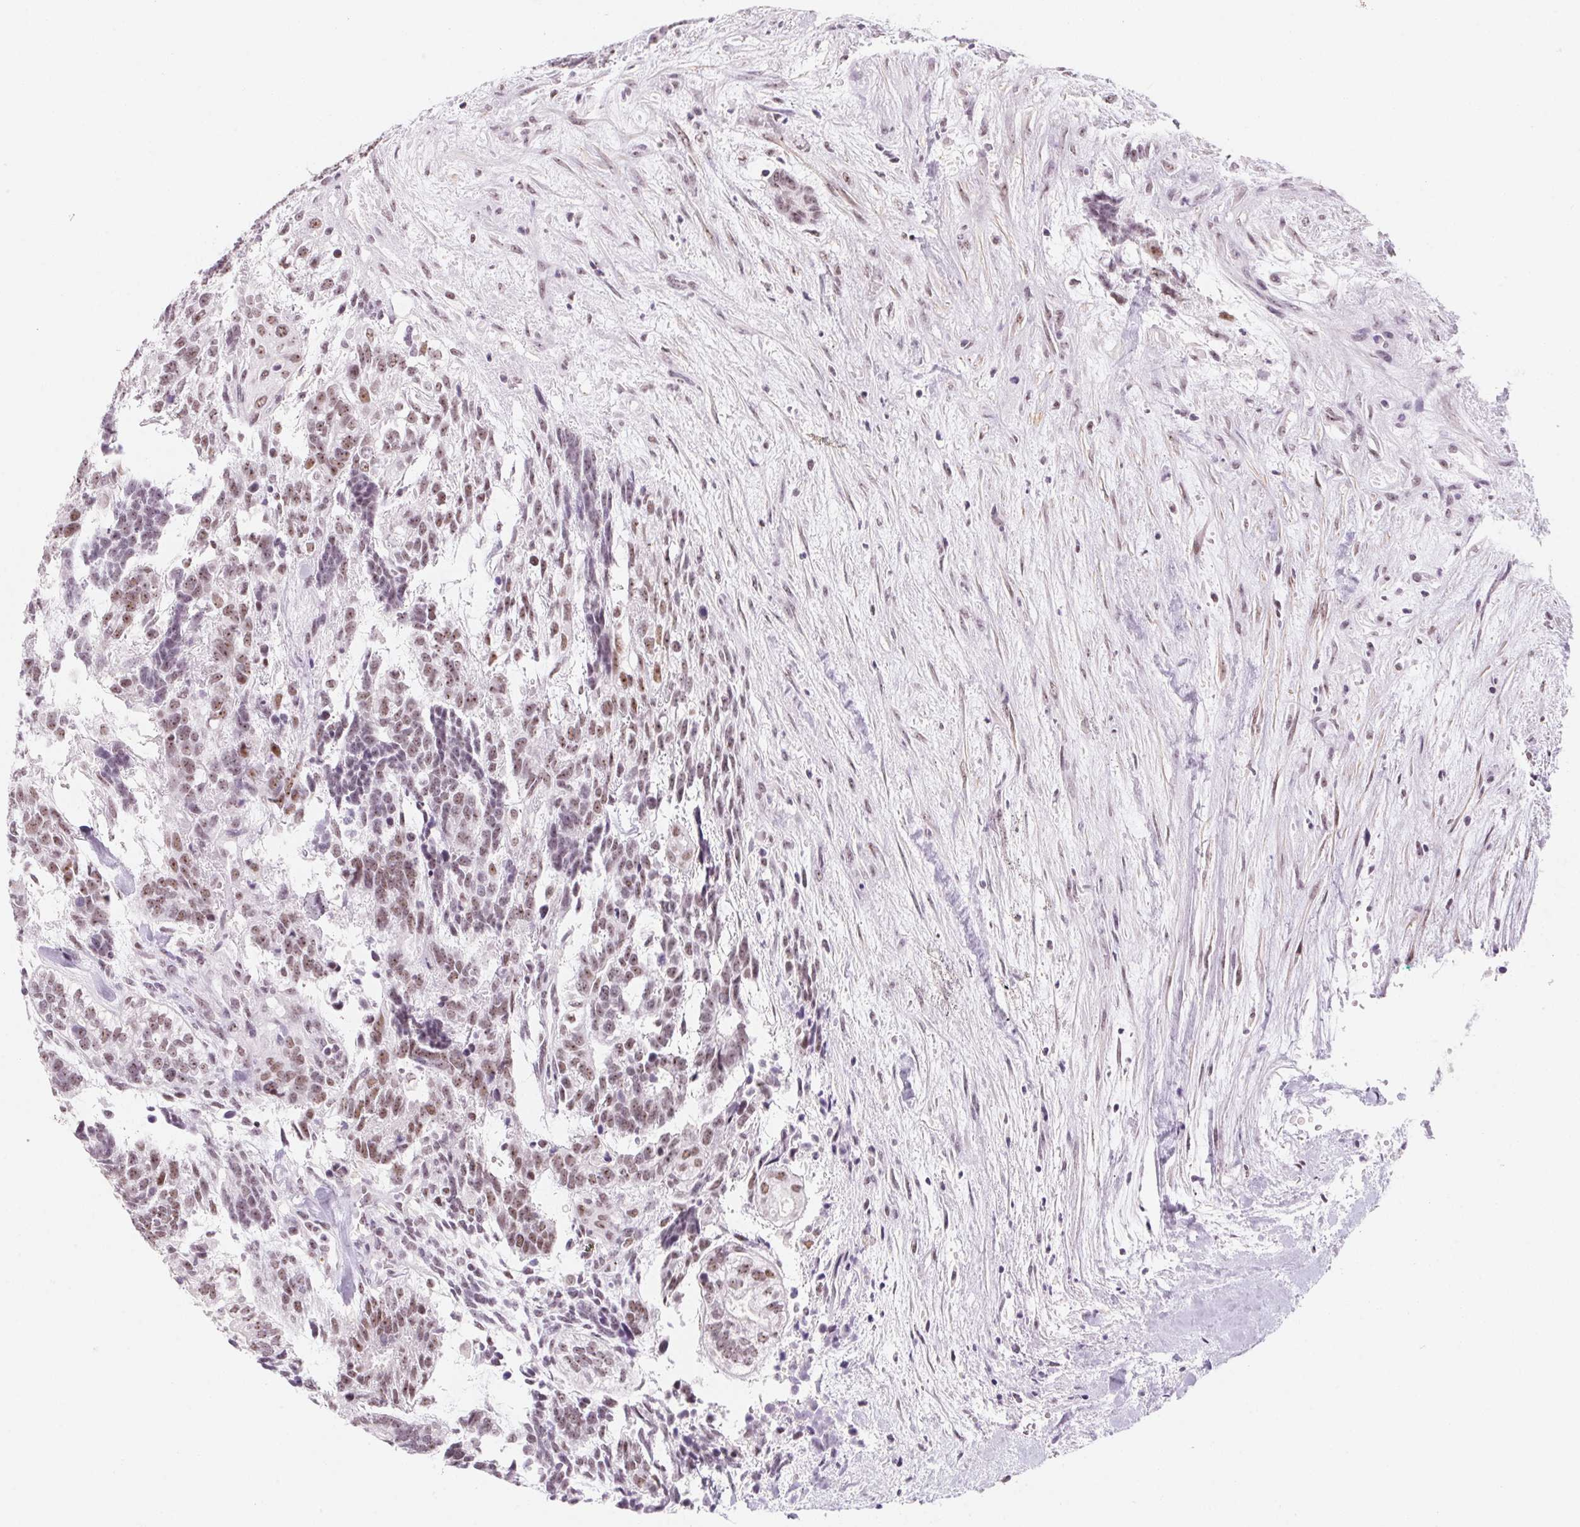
{"staining": {"intensity": "weak", "quantity": ">75%", "location": "nuclear"}, "tissue": "testis cancer", "cell_type": "Tumor cells", "image_type": "cancer", "snomed": [{"axis": "morphology", "description": "Carcinoma, Embryonal, NOS"}, {"axis": "topography", "description": "Testis"}], "caption": "An image showing weak nuclear positivity in about >75% of tumor cells in testis cancer (embryonal carcinoma), as visualized by brown immunohistochemical staining.", "gene": "ZIC4", "patient": {"sex": "male", "age": 23}}